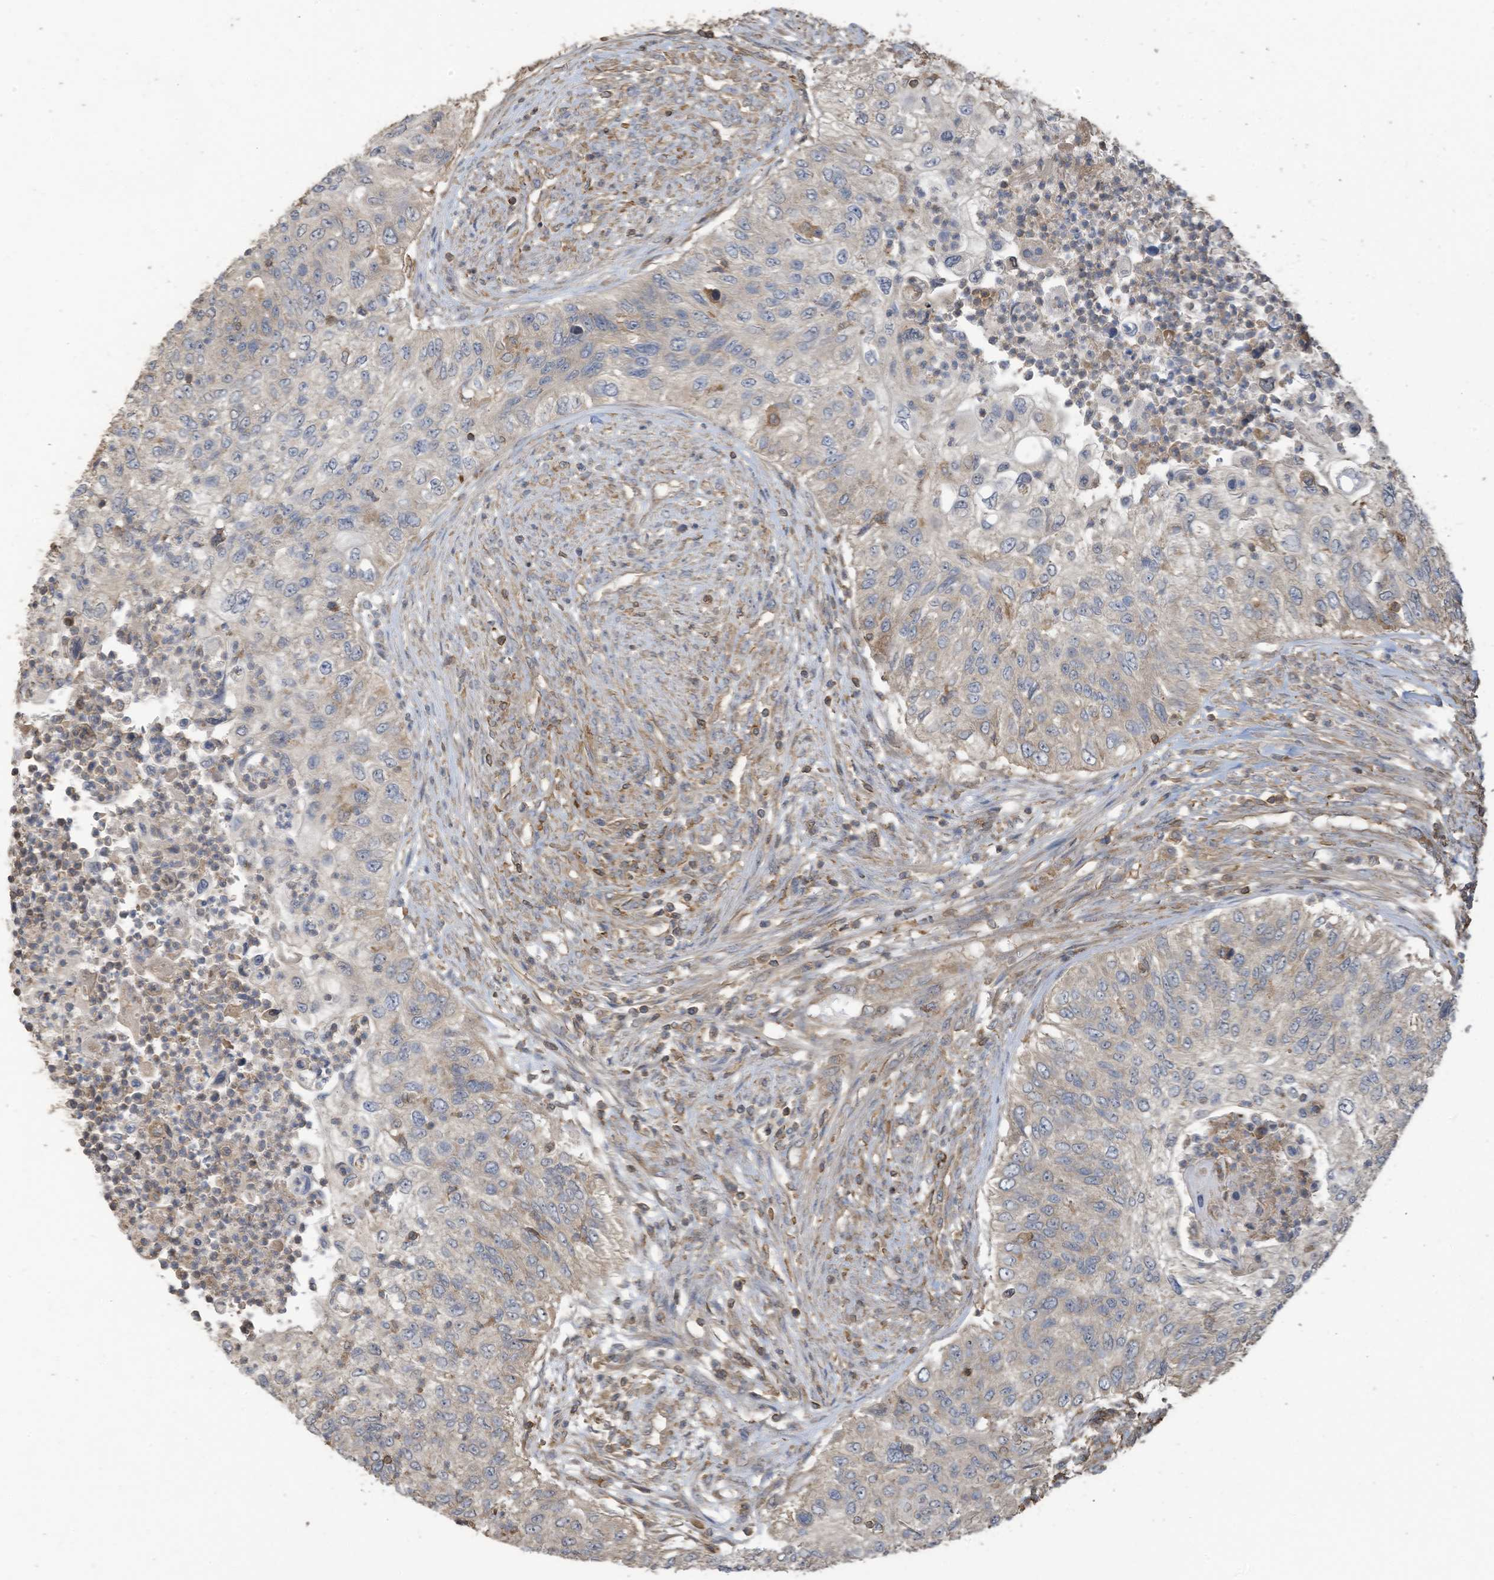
{"staining": {"intensity": "weak", "quantity": "<25%", "location": "cytoplasmic/membranous"}, "tissue": "urothelial cancer", "cell_type": "Tumor cells", "image_type": "cancer", "snomed": [{"axis": "morphology", "description": "Urothelial carcinoma, High grade"}, {"axis": "topography", "description": "Urinary bladder"}], "caption": "Immunohistochemical staining of urothelial carcinoma (high-grade) demonstrates no significant positivity in tumor cells.", "gene": "COX10", "patient": {"sex": "female", "age": 60}}